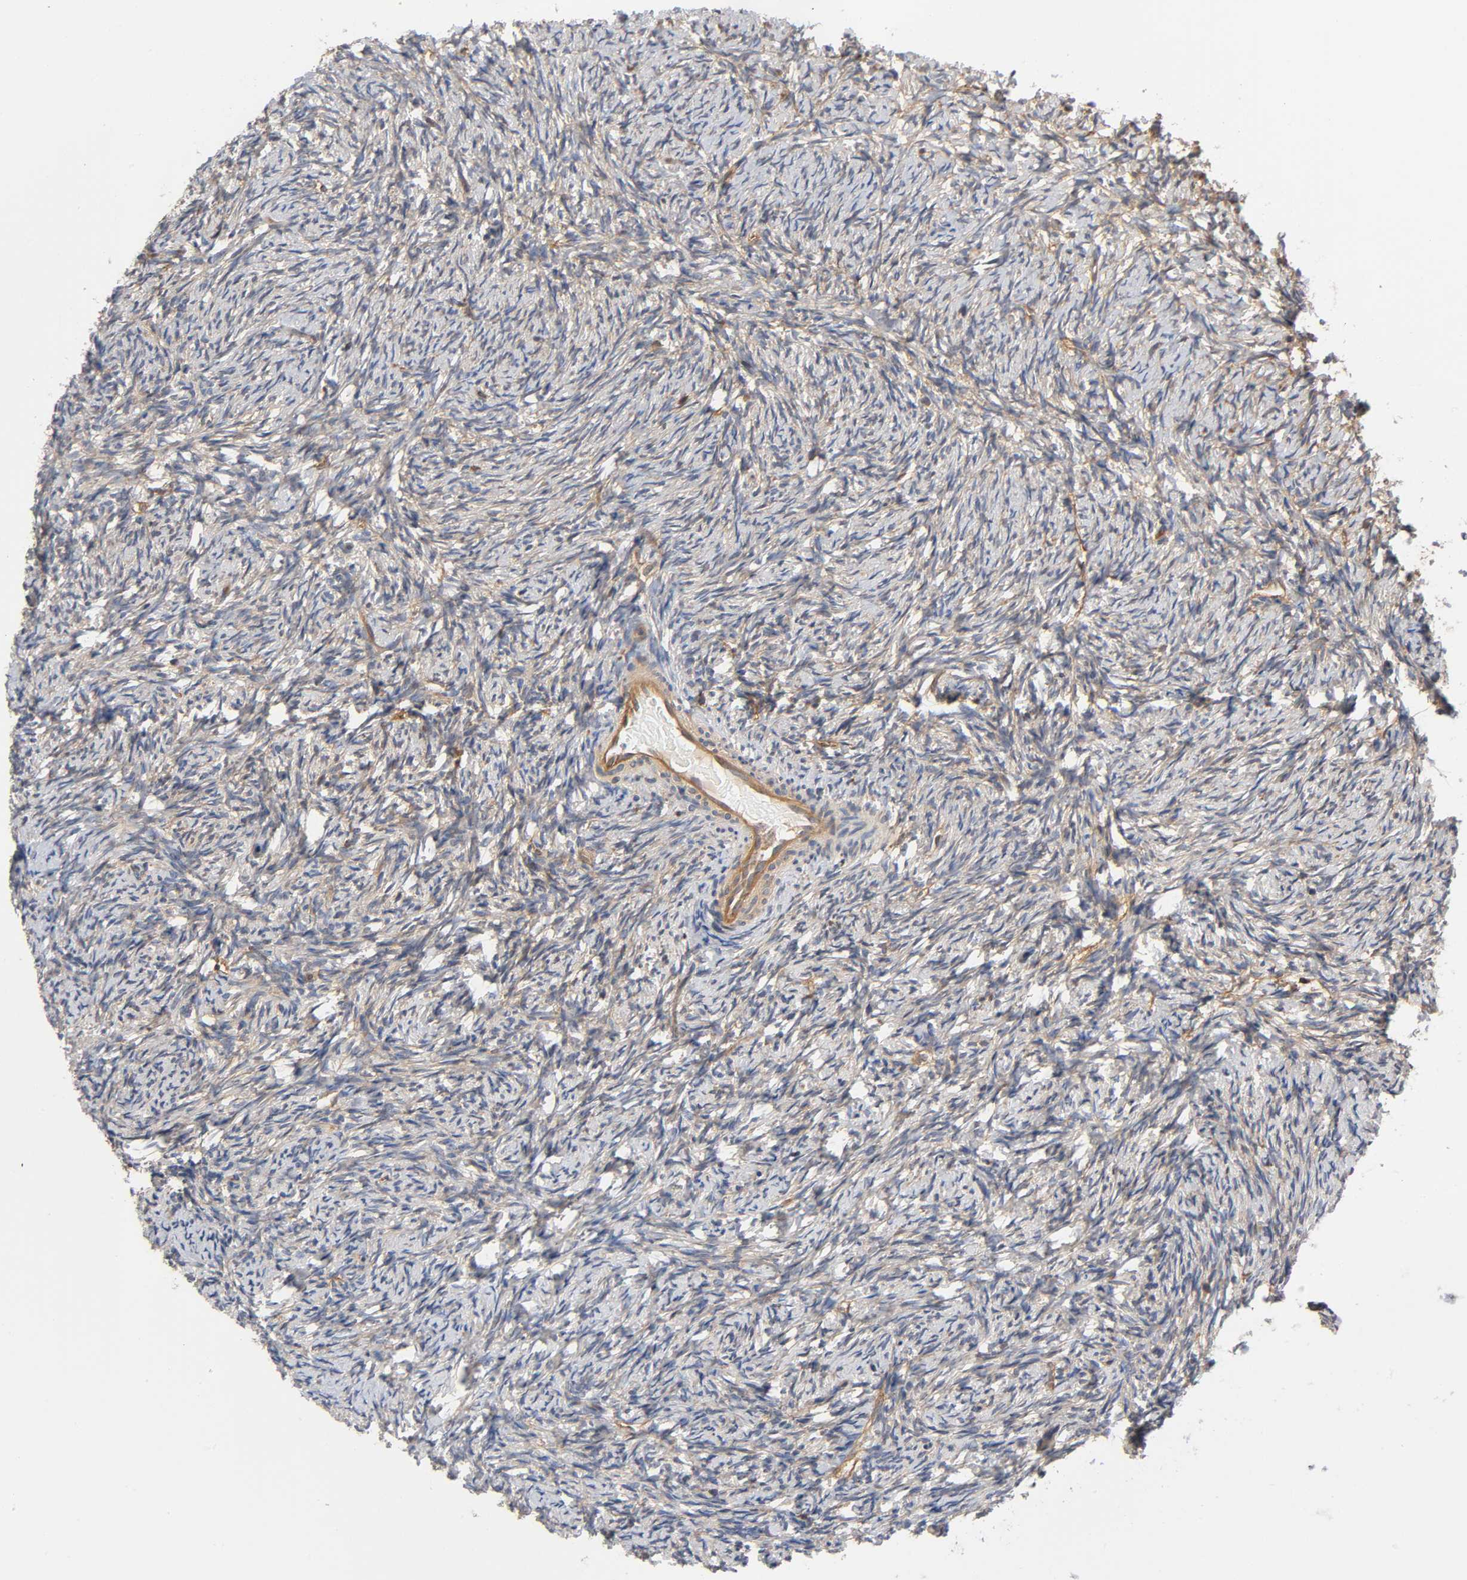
{"staining": {"intensity": "moderate", "quantity": "25%-75%", "location": "cytoplasmic/membranous"}, "tissue": "ovary", "cell_type": "Ovarian stroma cells", "image_type": "normal", "snomed": [{"axis": "morphology", "description": "Normal tissue, NOS"}, {"axis": "topography", "description": "Ovary"}], "caption": "The photomicrograph exhibits staining of normal ovary, revealing moderate cytoplasmic/membranous protein staining (brown color) within ovarian stroma cells. The staining is performed using DAB brown chromogen to label protein expression. The nuclei are counter-stained blue using hematoxylin.", "gene": "PRKAB1", "patient": {"sex": "female", "age": 60}}